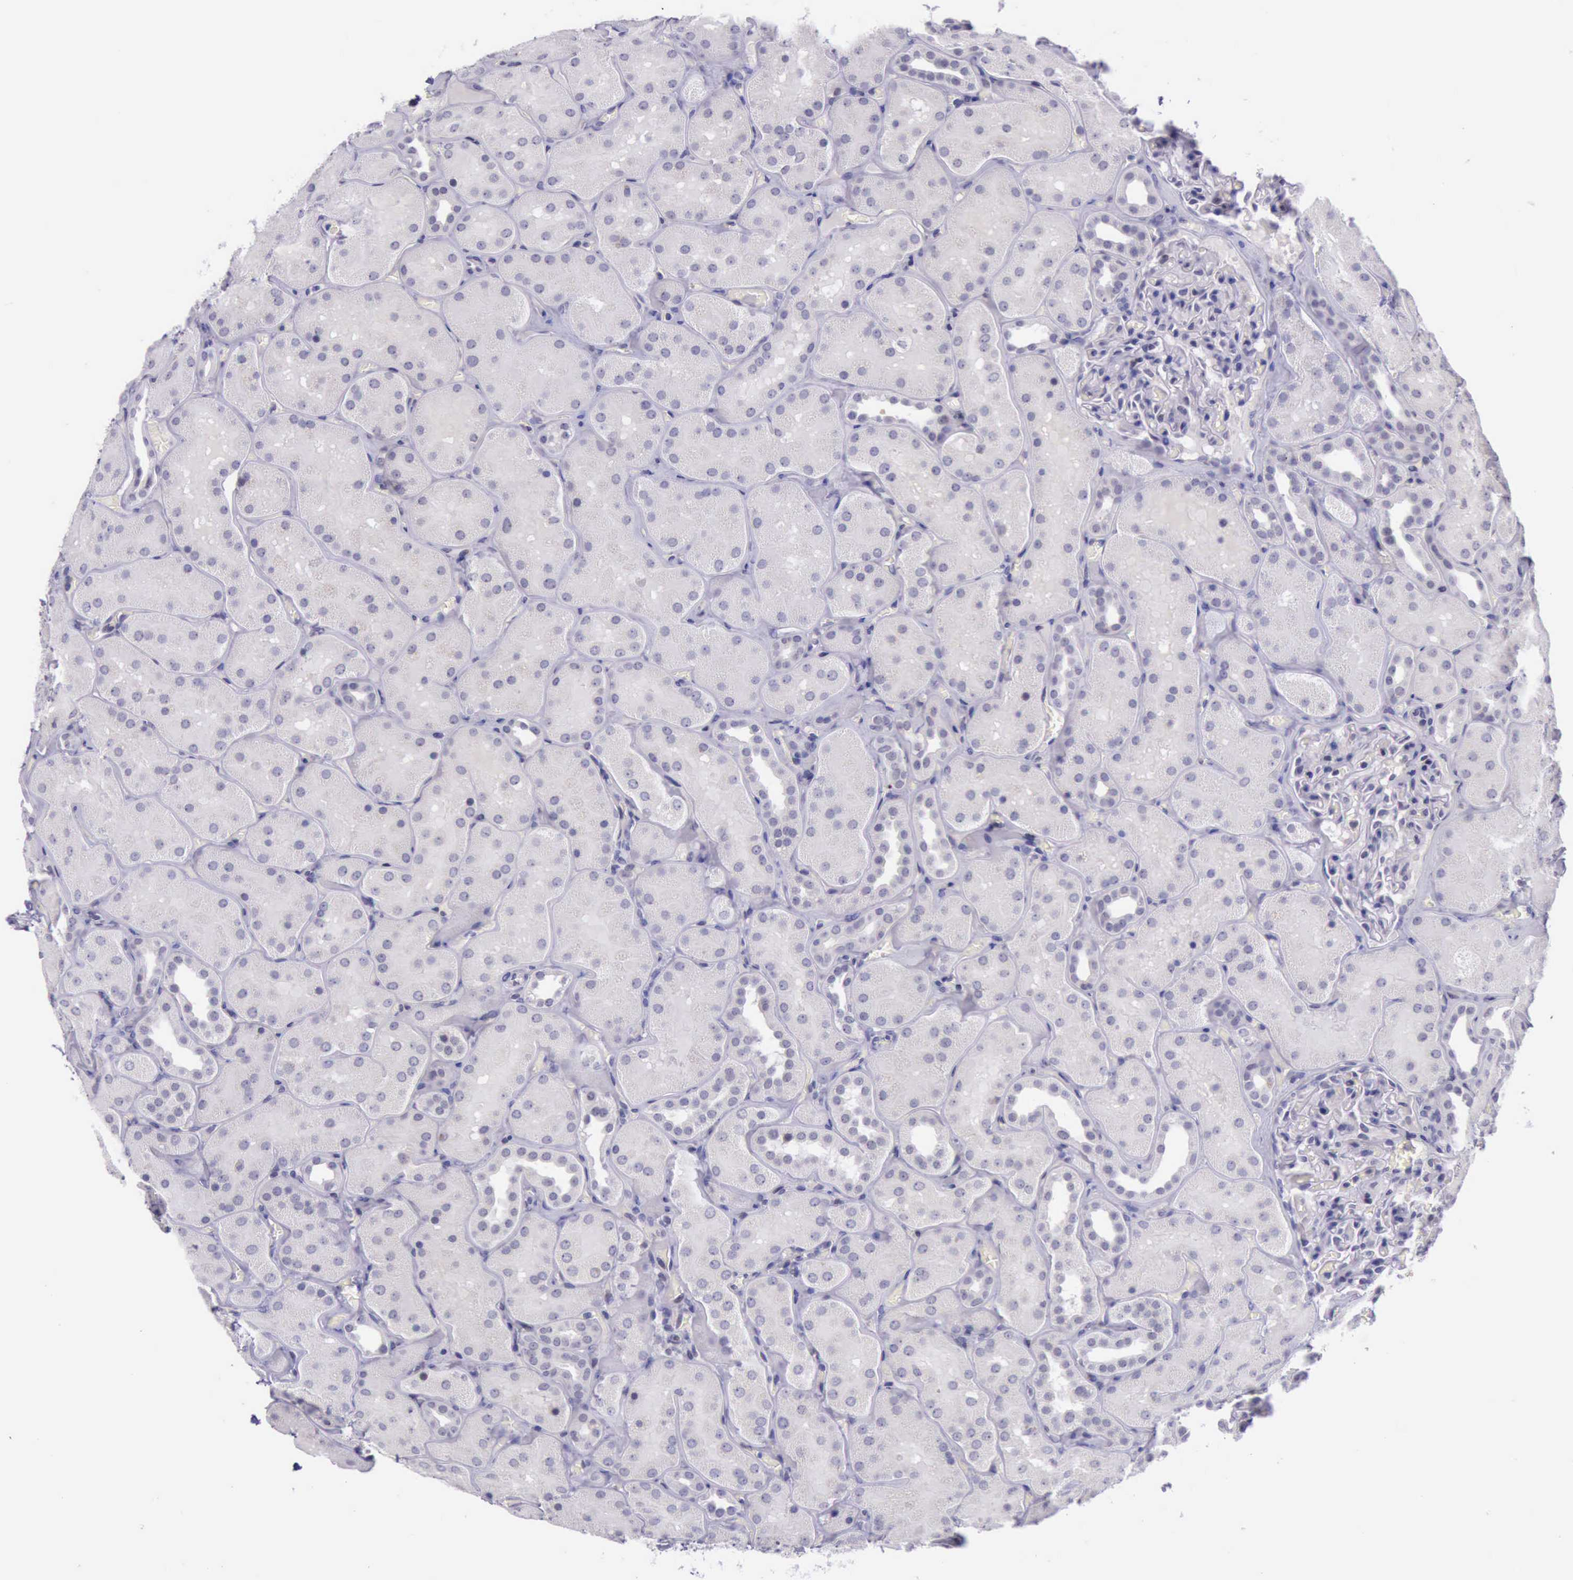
{"staining": {"intensity": "negative", "quantity": "none", "location": "none"}, "tissue": "kidney", "cell_type": "Cells in glomeruli", "image_type": "normal", "snomed": [{"axis": "morphology", "description": "Normal tissue, NOS"}, {"axis": "topography", "description": "Kidney"}], "caption": "This image is of normal kidney stained with immunohistochemistry (IHC) to label a protein in brown with the nuclei are counter-stained blue. There is no expression in cells in glomeruli.", "gene": "PARP1", "patient": {"sex": "male", "age": 28}}